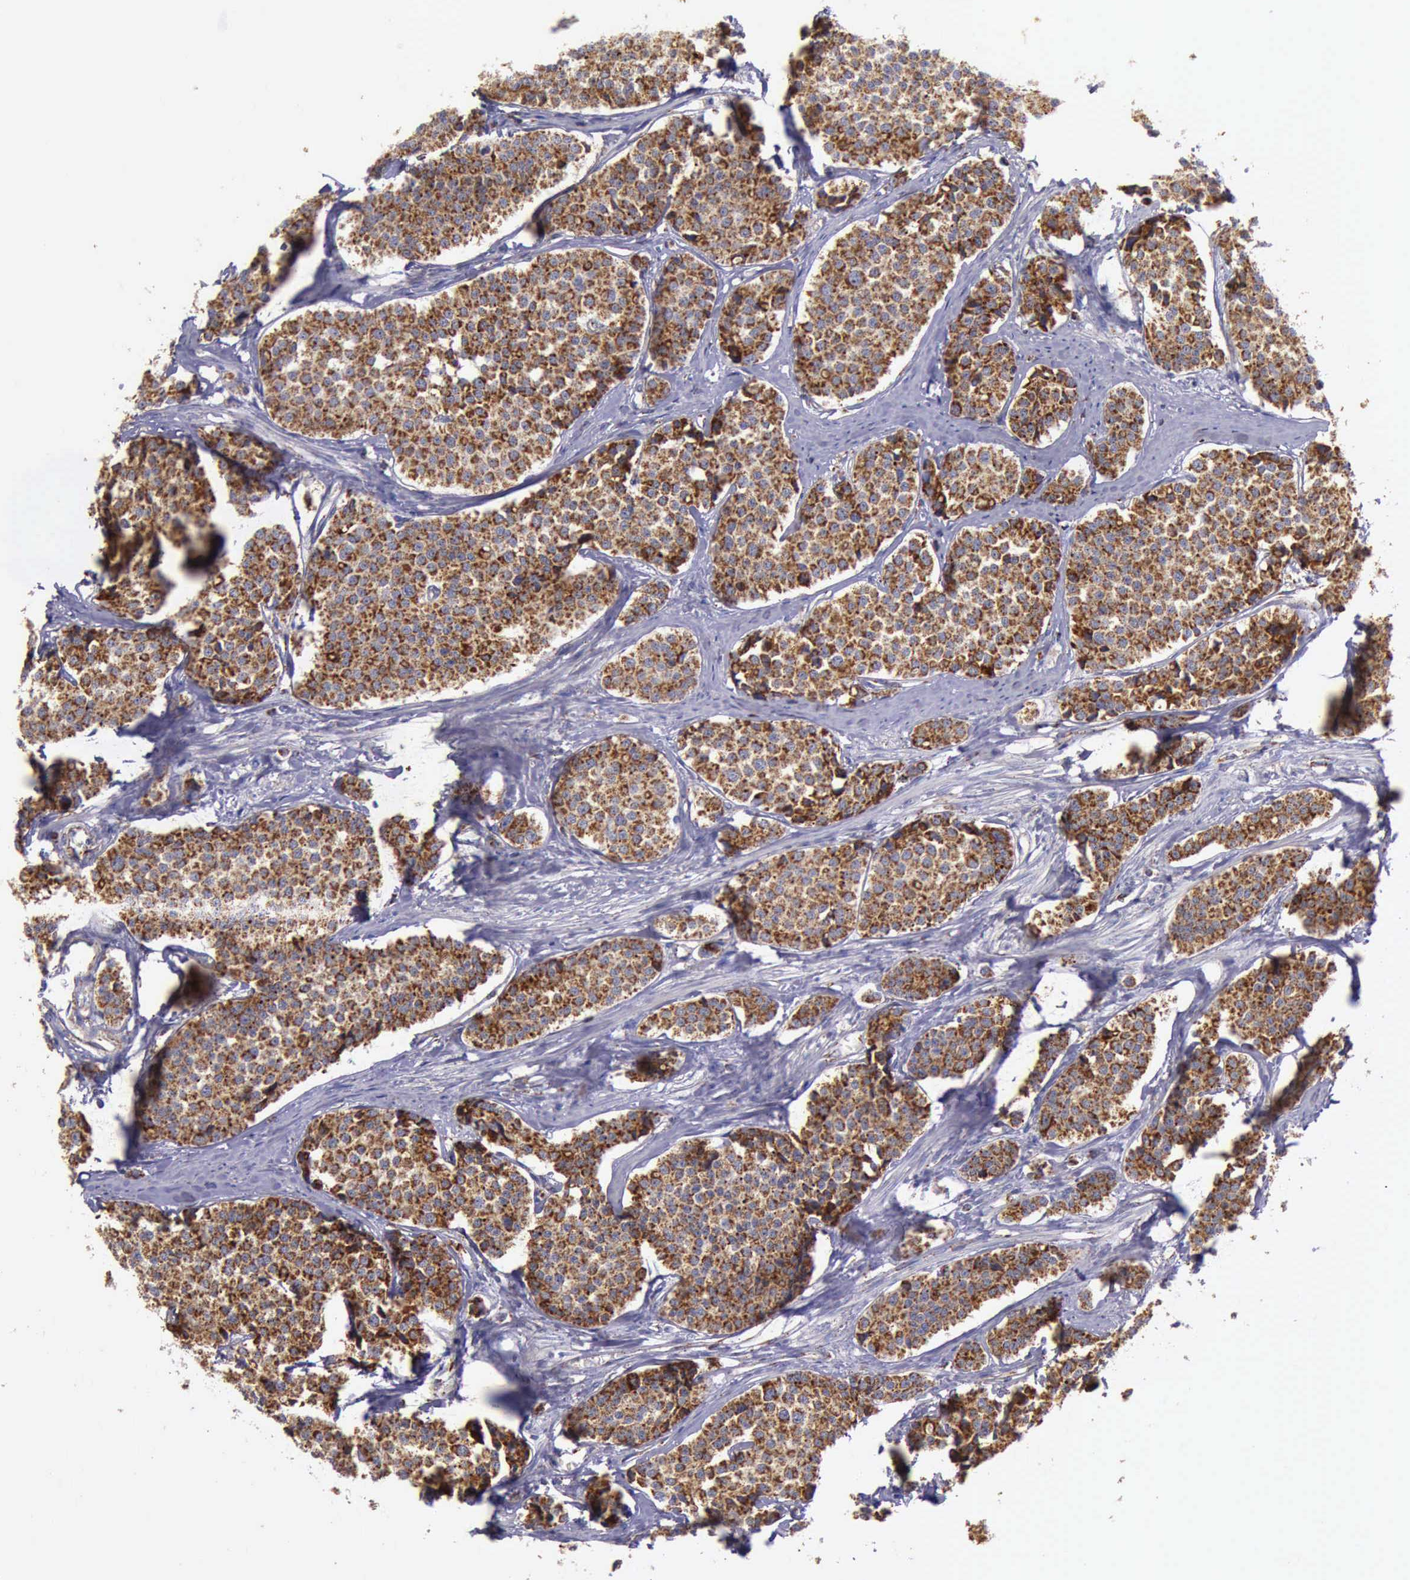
{"staining": {"intensity": "strong", "quantity": ">75%", "location": "cytoplasmic/membranous"}, "tissue": "carcinoid", "cell_type": "Tumor cells", "image_type": "cancer", "snomed": [{"axis": "morphology", "description": "Carcinoid, malignant, NOS"}, {"axis": "topography", "description": "Small intestine"}], "caption": "Immunohistochemistry (DAB (3,3'-diaminobenzidine)) staining of human carcinoid exhibits strong cytoplasmic/membranous protein staining in approximately >75% of tumor cells.", "gene": "TXN2", "patient": {"sex": "male", "age": 60}}